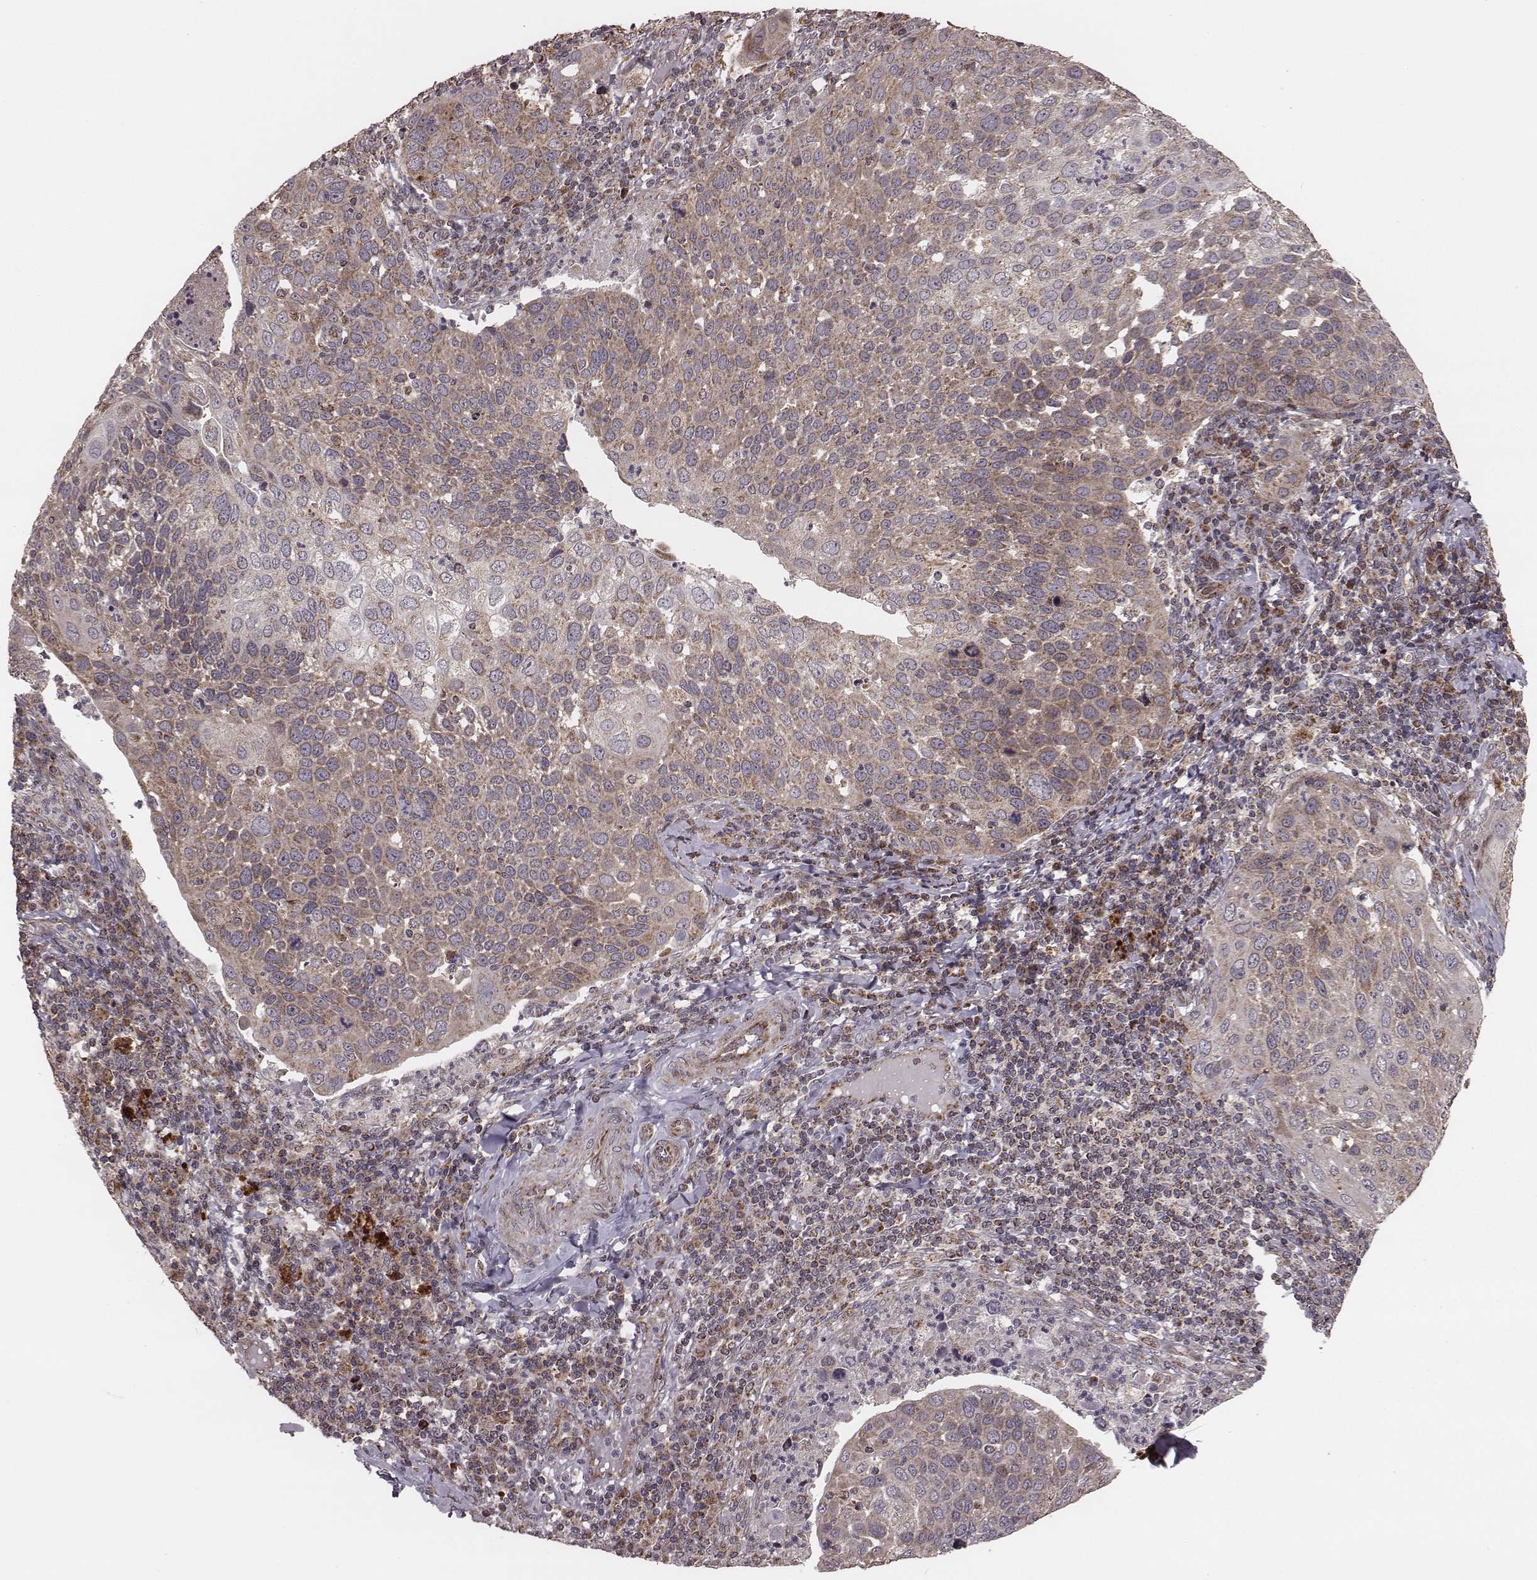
{"staining": {"intensity": "moderate", "quantity": "25%-75%", "location": "cytoplasmic/membranous"}, "tissue": "cervical cancer", "cell_type": "Tumor cells", "image_type": "cancer", "snomed": [{"axis": "morphology", "description": "Squamous cell carcinoma, NOS"}, {"axis": "topography", "description": "Cervix"}], "caption": "Brown immunohistochemical staining in squamous cell carcinoma (cervical) demonstrates moderate cytoplasmic/membranous staining in about 25%-75% of tumor cells.", "gene": "ZDHHC21", "patient": {"sex": "female", "age": 54}}